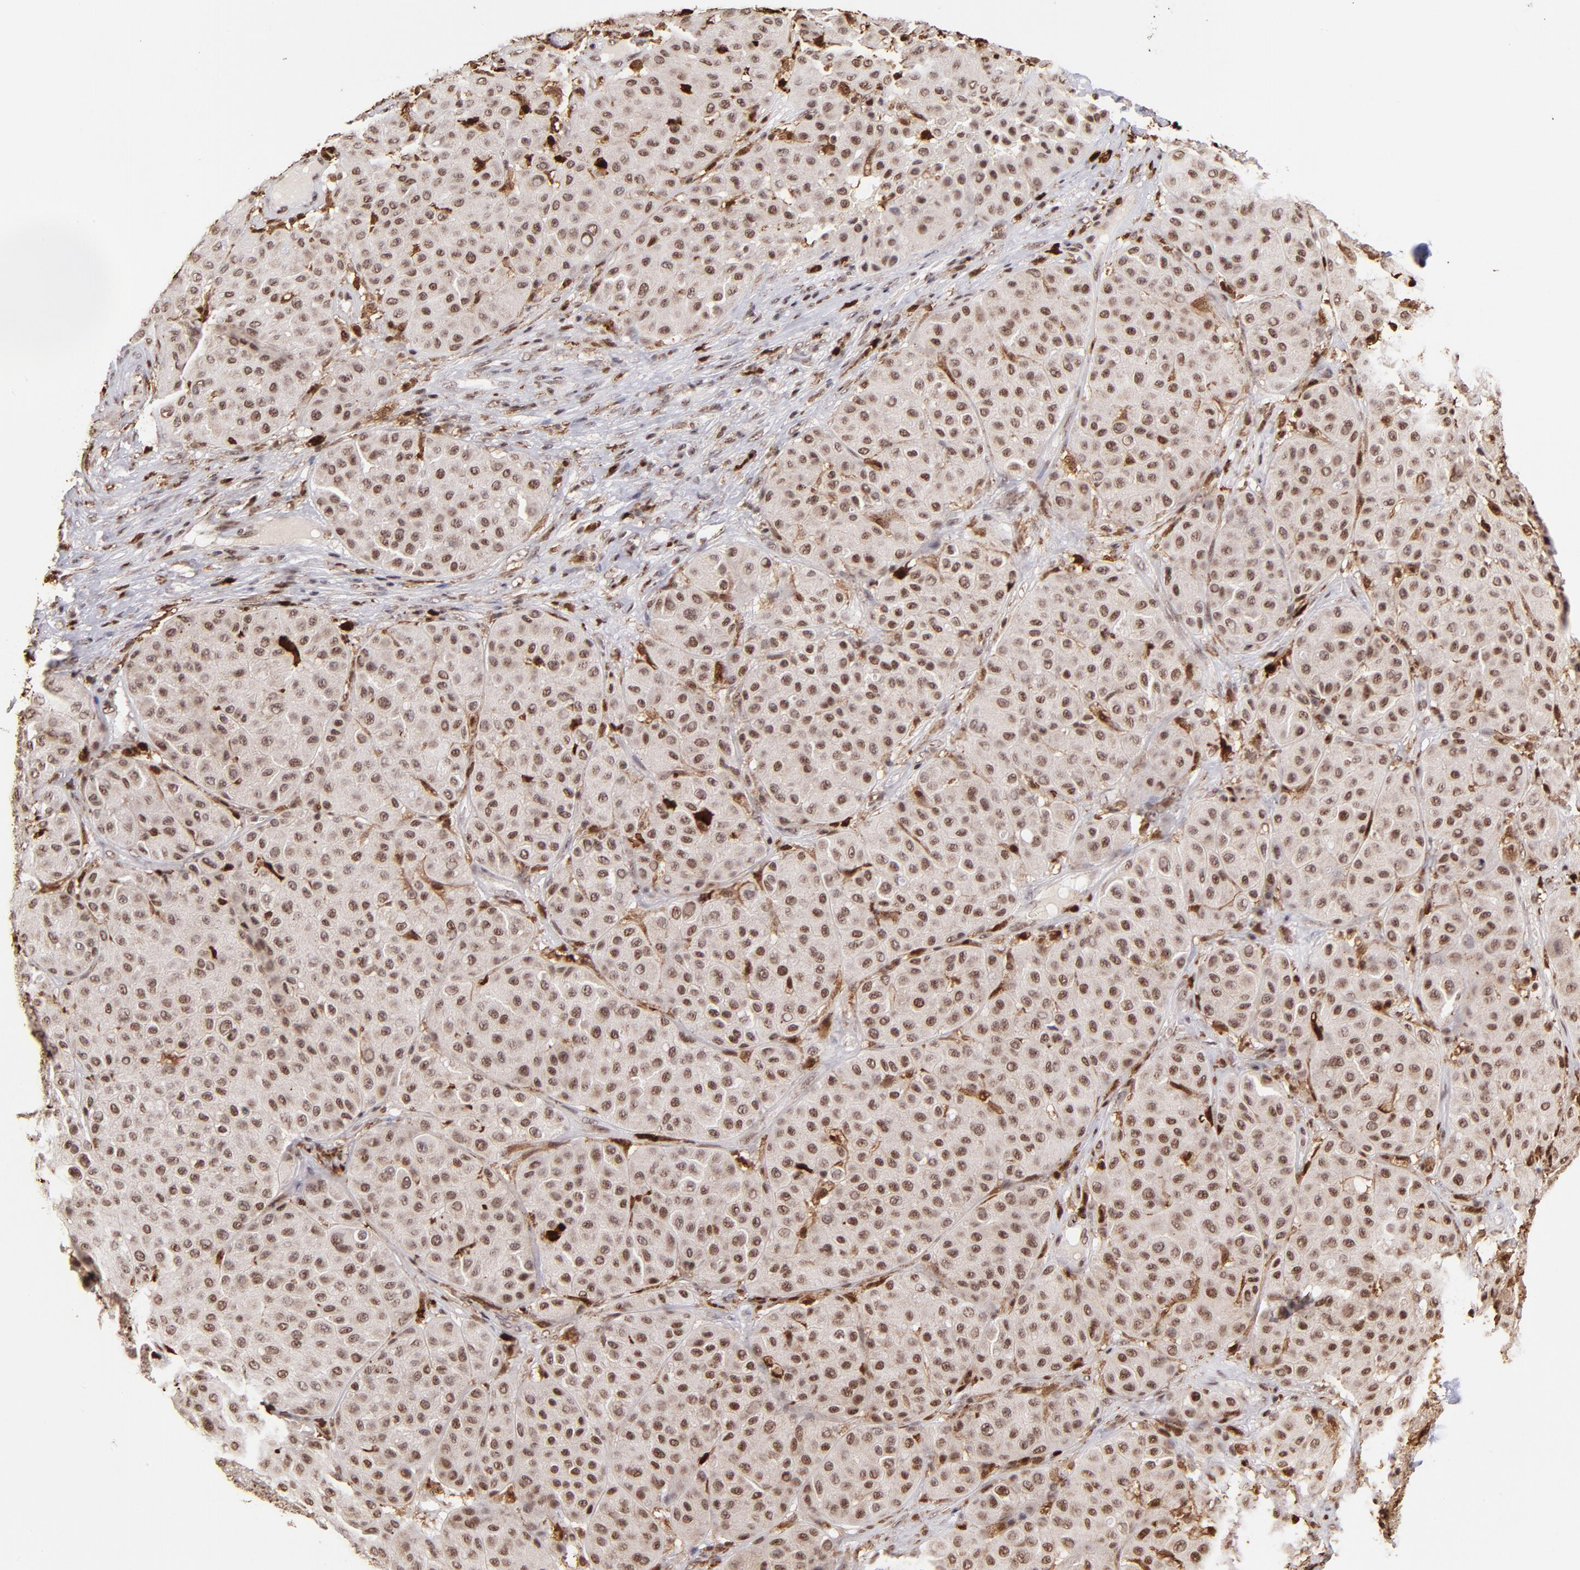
{"staining": {"intensity": "moderate", "quantity": ">75%", "location": "cytoplasmic/membranous,nuclear"}, "tissue": "melanoma", "cell_type": "Tumor cells", "image_type": "cancer", "snomed": [{"axis": "morphology", "description": "Normal tissue, NOS"}, {"axis": "morphology", "description": "Malignant melanoma, Metastatic site"}, {"axis": "topography", "description": "Skin"}], "caption": "IHC of melanoma demonstrates medium levels of moderate cytoplasmic/membranous and nuclear positivity in approximately >75% of tumor cells.", "gene": "ZFX", "patient": {"sex": "male", "age": 41}}